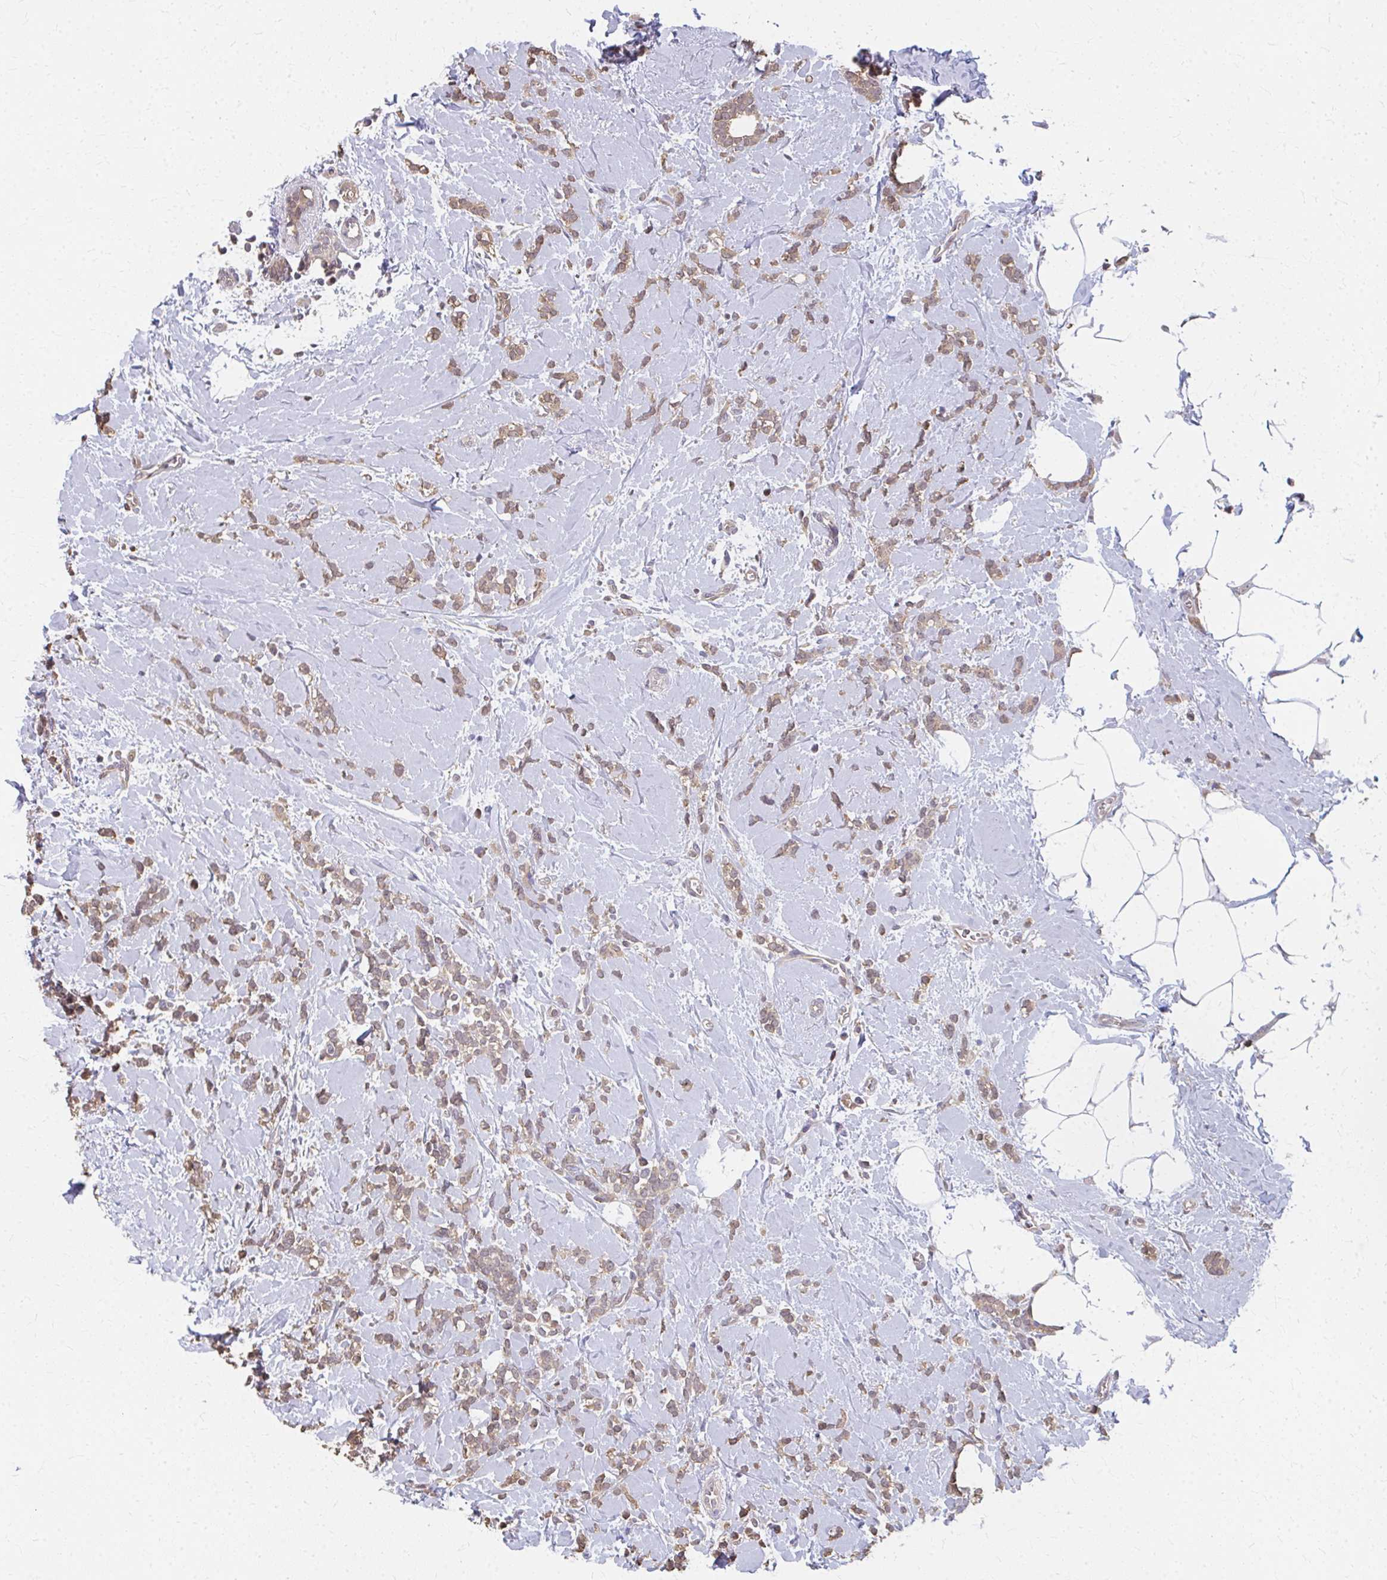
{"staining": {"intensity": "moderate", "quantity": ">75%", "location": "cytoplasmic/membranous"}, "tissue": "breast cancer", "cell_type": "Tumor cells", "image_type": "cancer", "snomed": [{"axis": "morphology", "description": "Lobular carcinoma"}, {"axis": "topography", "description": "Breast"}], "caption": "The photomicrograph exhibits immunohistochemical staining of breast lobular carcinoma. There is moderate cytoplasmic/membranous expression is present in about >75% of tumor cells.", "gene": "RABGAP1L", "patient": {"sex": "female", "age": 59}}